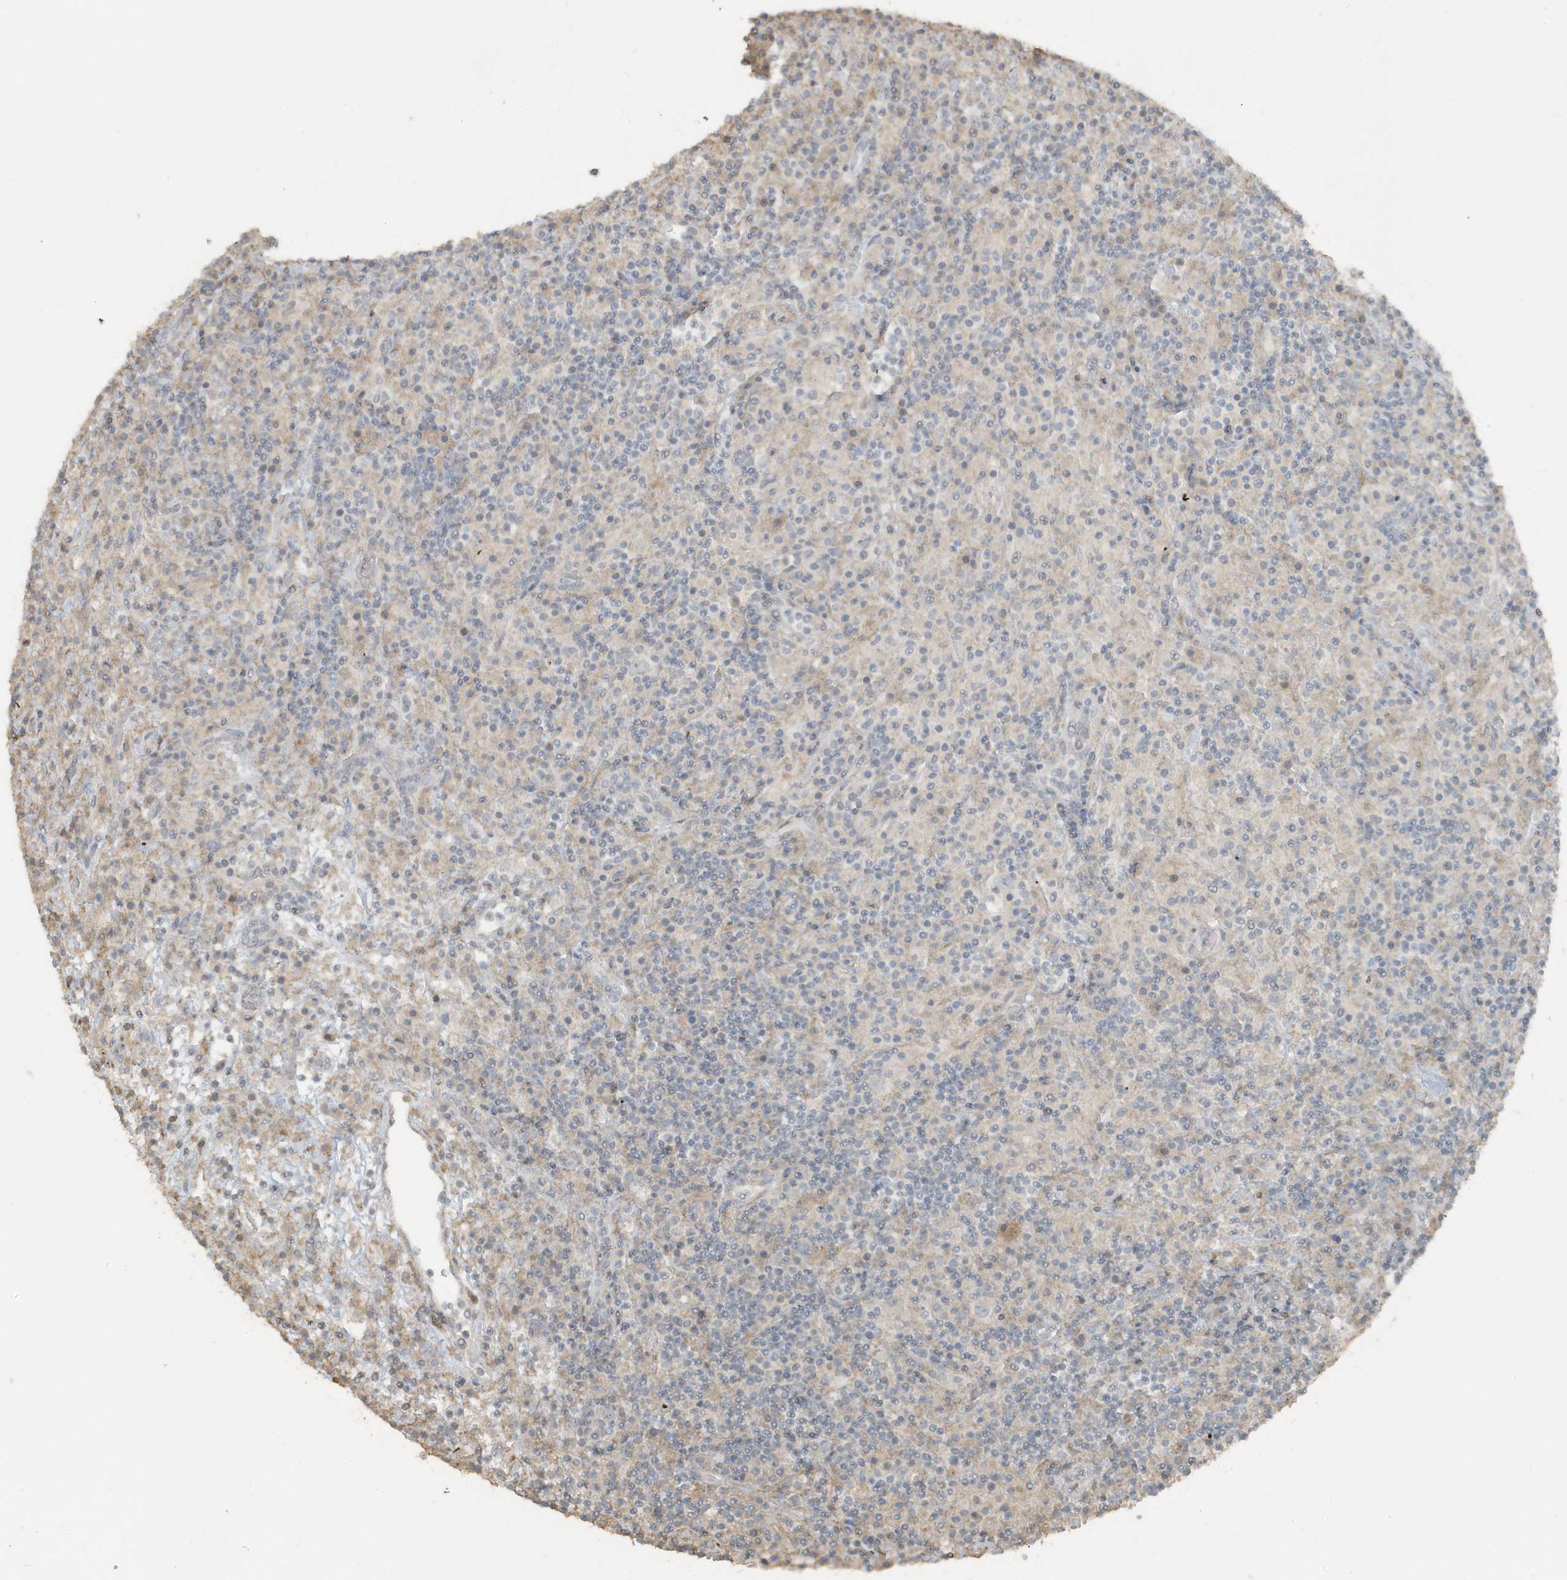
{"staining": {"intensity": "negative", "quantity": "none", "location": "none"}, "tissue": "lymphoma", "cell_type": "Tumor cells", "image_type": "cancer", "snomed": [{"axis": "morphology", "description": "Hodgkin's disease, NOS"}, {"axis": "topography", "description": "Lymph node"}], "caption": "Photomicrograph shows no significant protein expression in tumor cells of lymphoma. The staining was performed using DAB (3,3'-diaminobenzidine) to visualize the protein expression in brown, while the nuclei were stained in blue with hematoxylin (Magnification: 20x).", "gene": "ACTC1", "patient": {"sex": "male", "age": 70}}